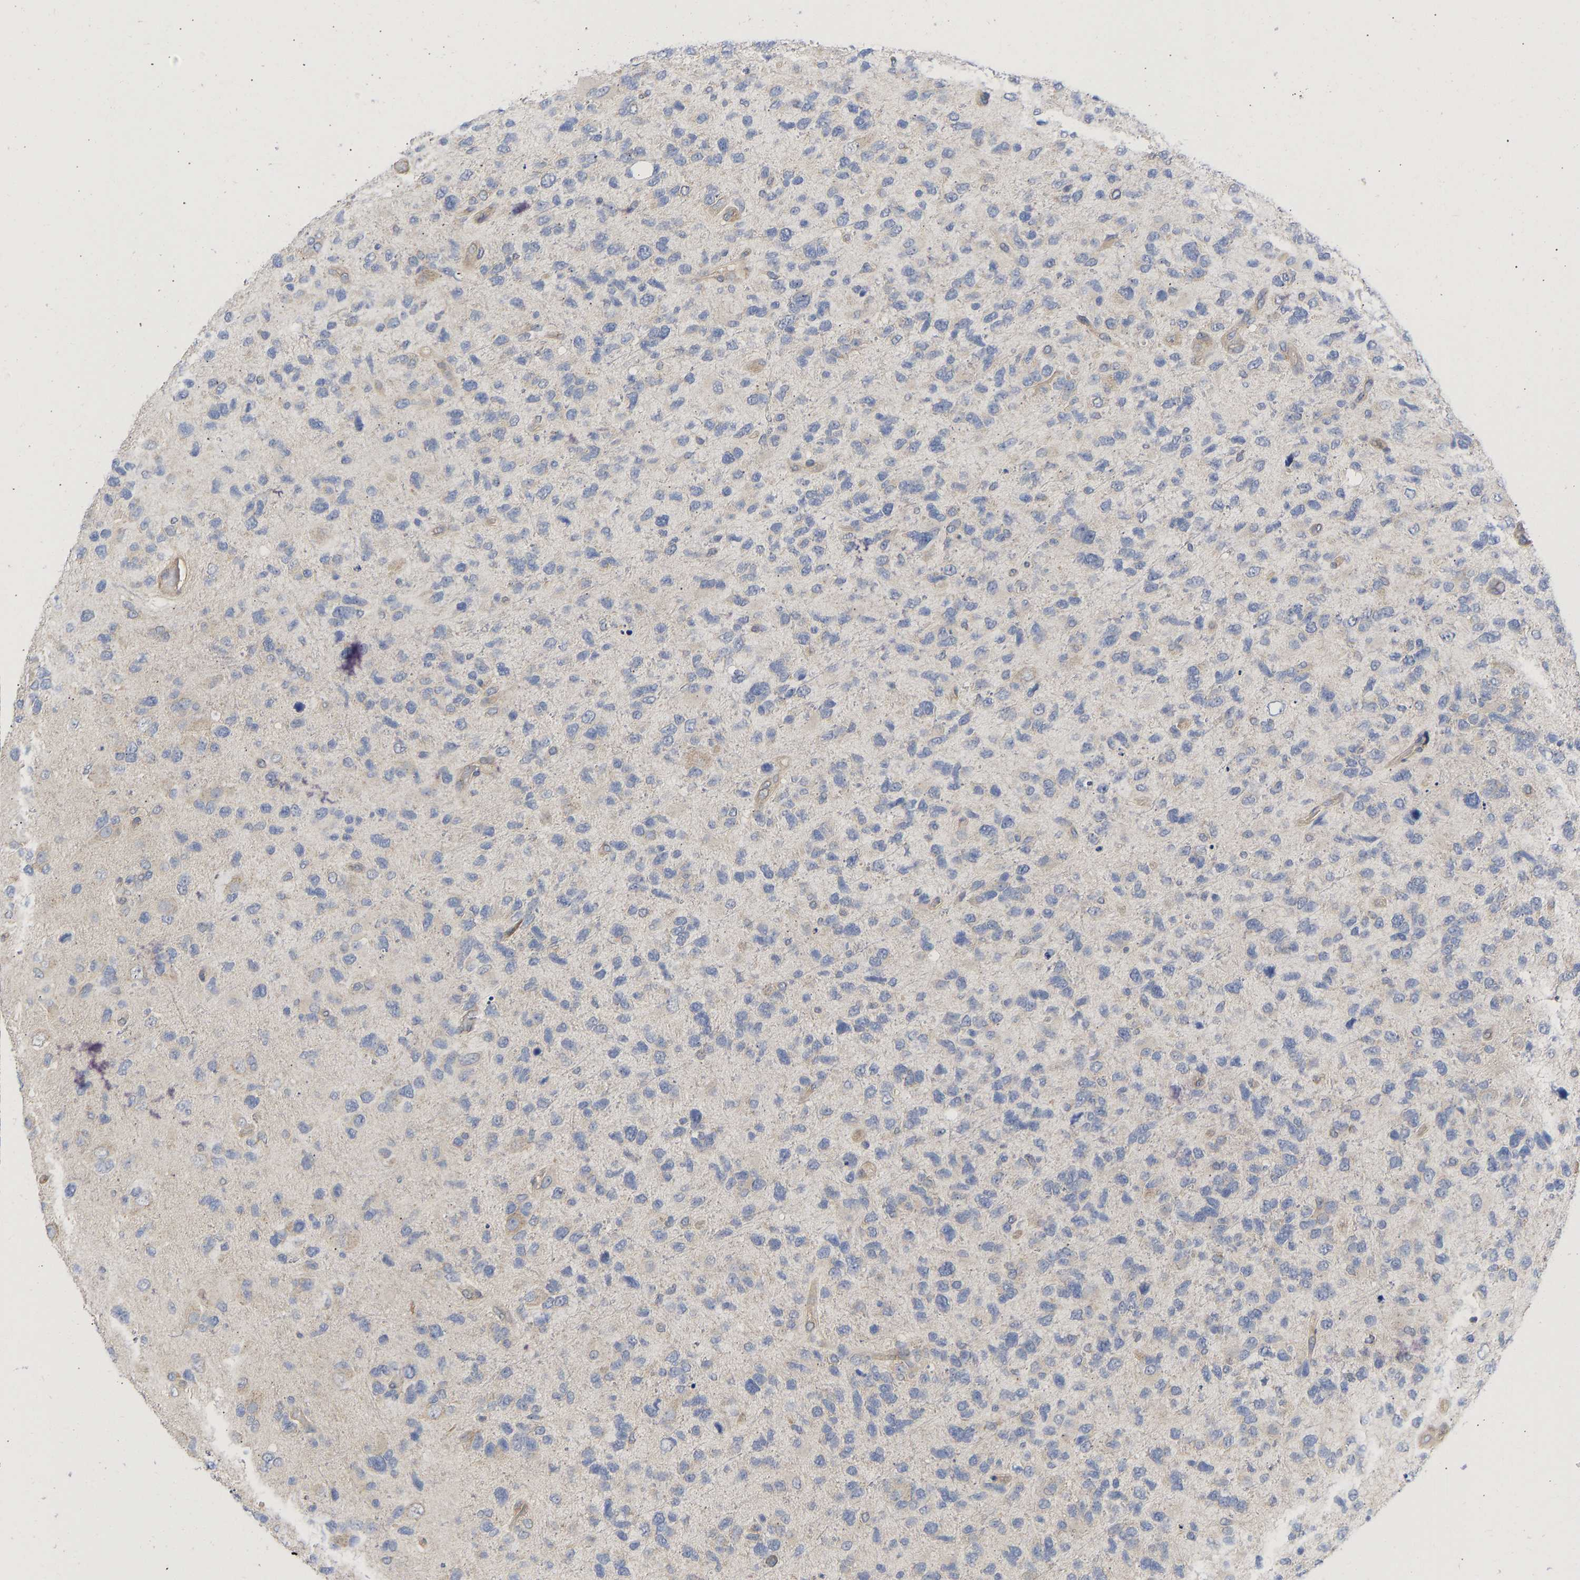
{"staining": {"intensity": "negative", "quantity": "none", "location": "none"}, "tissue": "glioma", "cell_type": "Tumor cells", "image_type": "cancer", "snomed": [{"axis": "morphology", "description": "Glioma, malignant, High grade"}, {"axis": "topography", "description": "Brain"}], "caption": "This is an immunohistochemistry (IHC) histopathology image of malignant high-grade glioma. There is no expression in tumor cells.", "gene": "MAP2K3", "patient": {"sex": "female", "age": 58}}